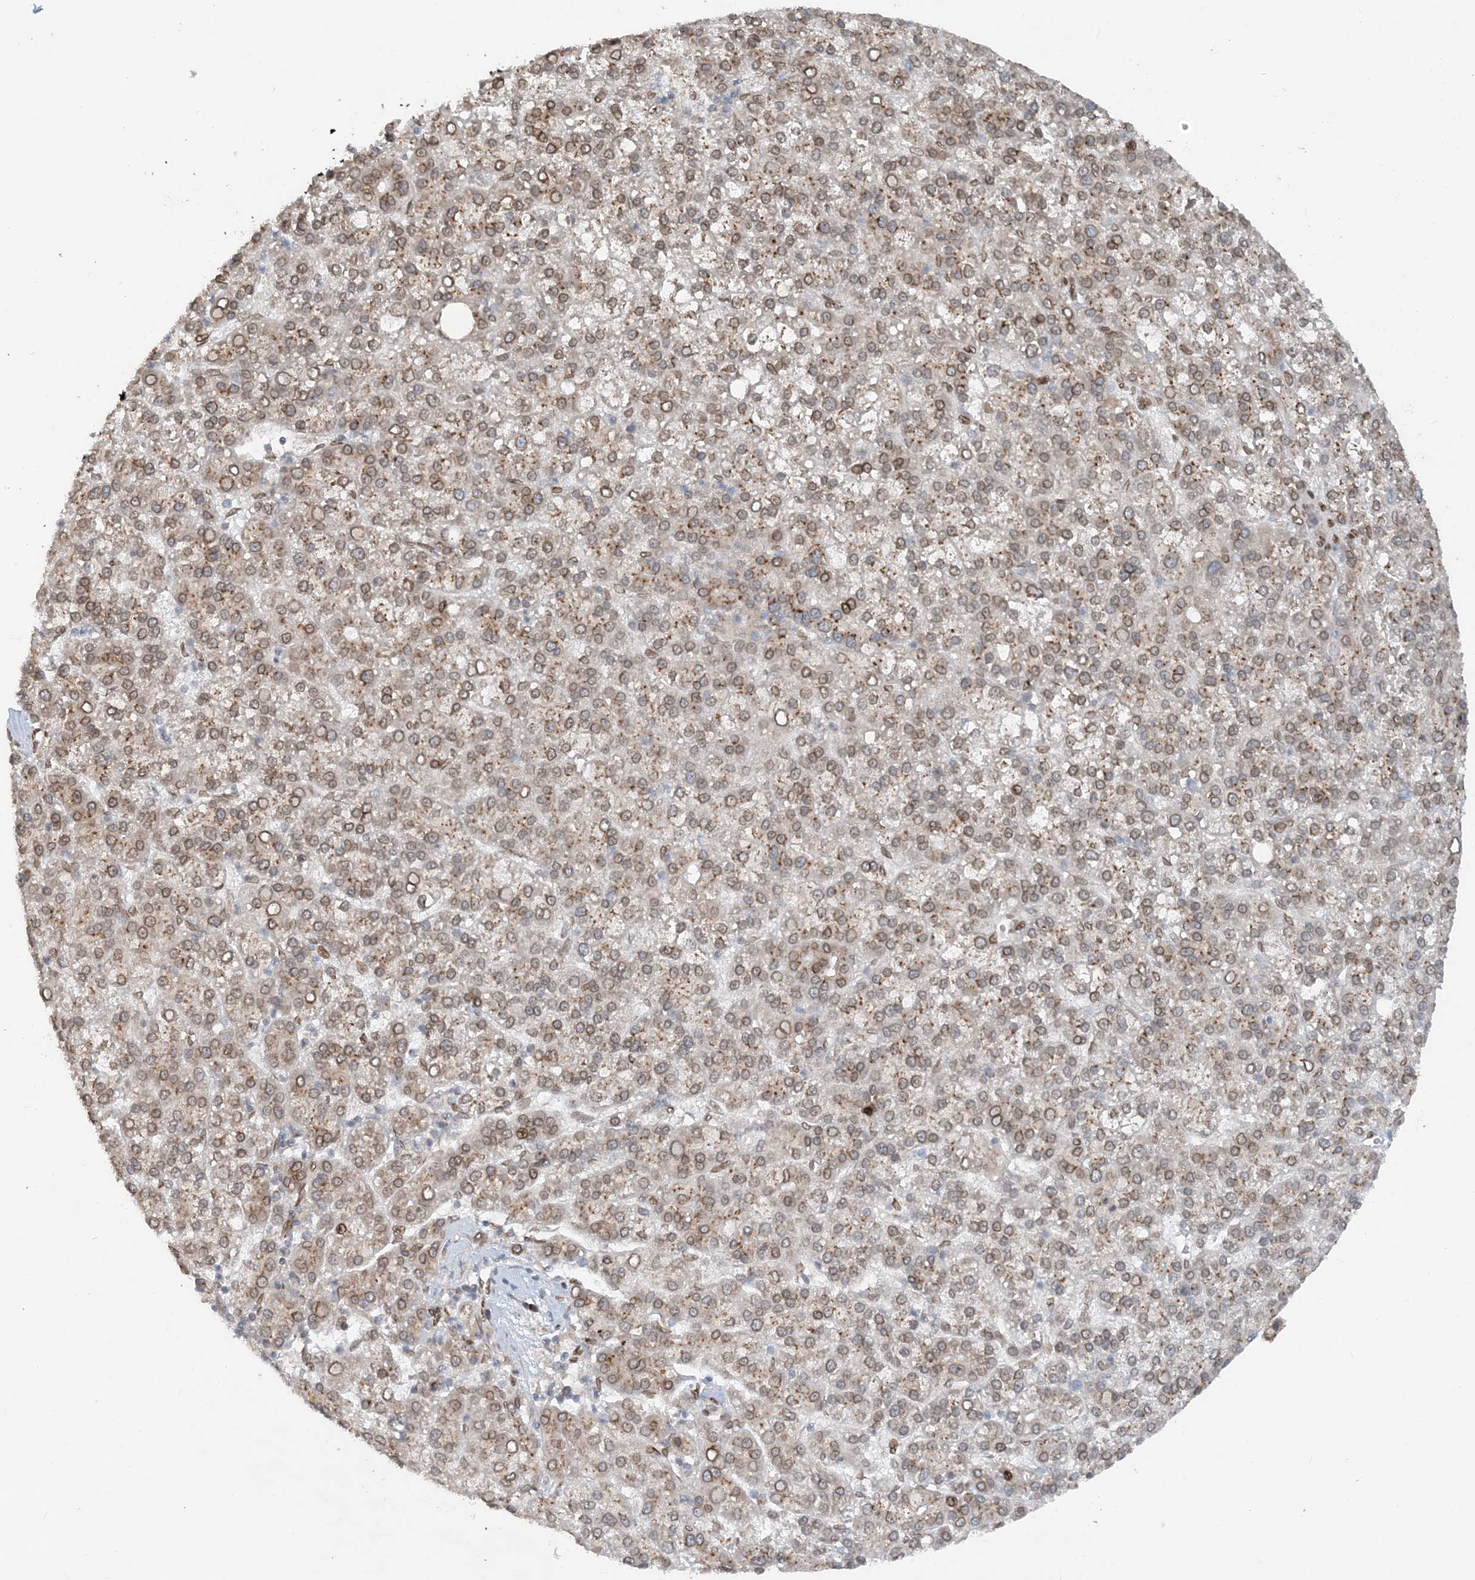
{"staining": {"intensity": "weak", "quantity": "25%-75%", "location": "cytoplasmic/membranous,nuclear"}, "tissue": "liver cancer", "cell_type": "Tumor cells", "image_type": "cancer", "snomed": [{"axis": "morphology", "description": "Carcinoma, Hepatocellular, NOS"}, {"axis": "topography", "description": "Liver"}], "caption": "Protein expression analysis of human liver hepatocellular carcinoma reveals weak cytoplasmic/membranous and nuclear expression in approximately 25%-75% of tumor cells. (Stains: DAB (3,3'-diaminobenzidine) in brown, nuclei in blue, Microscopy: brightfield microscopy at high magnification).", "gene": "SLC35A2", "patient": {"sex": "female", "age": 58}}